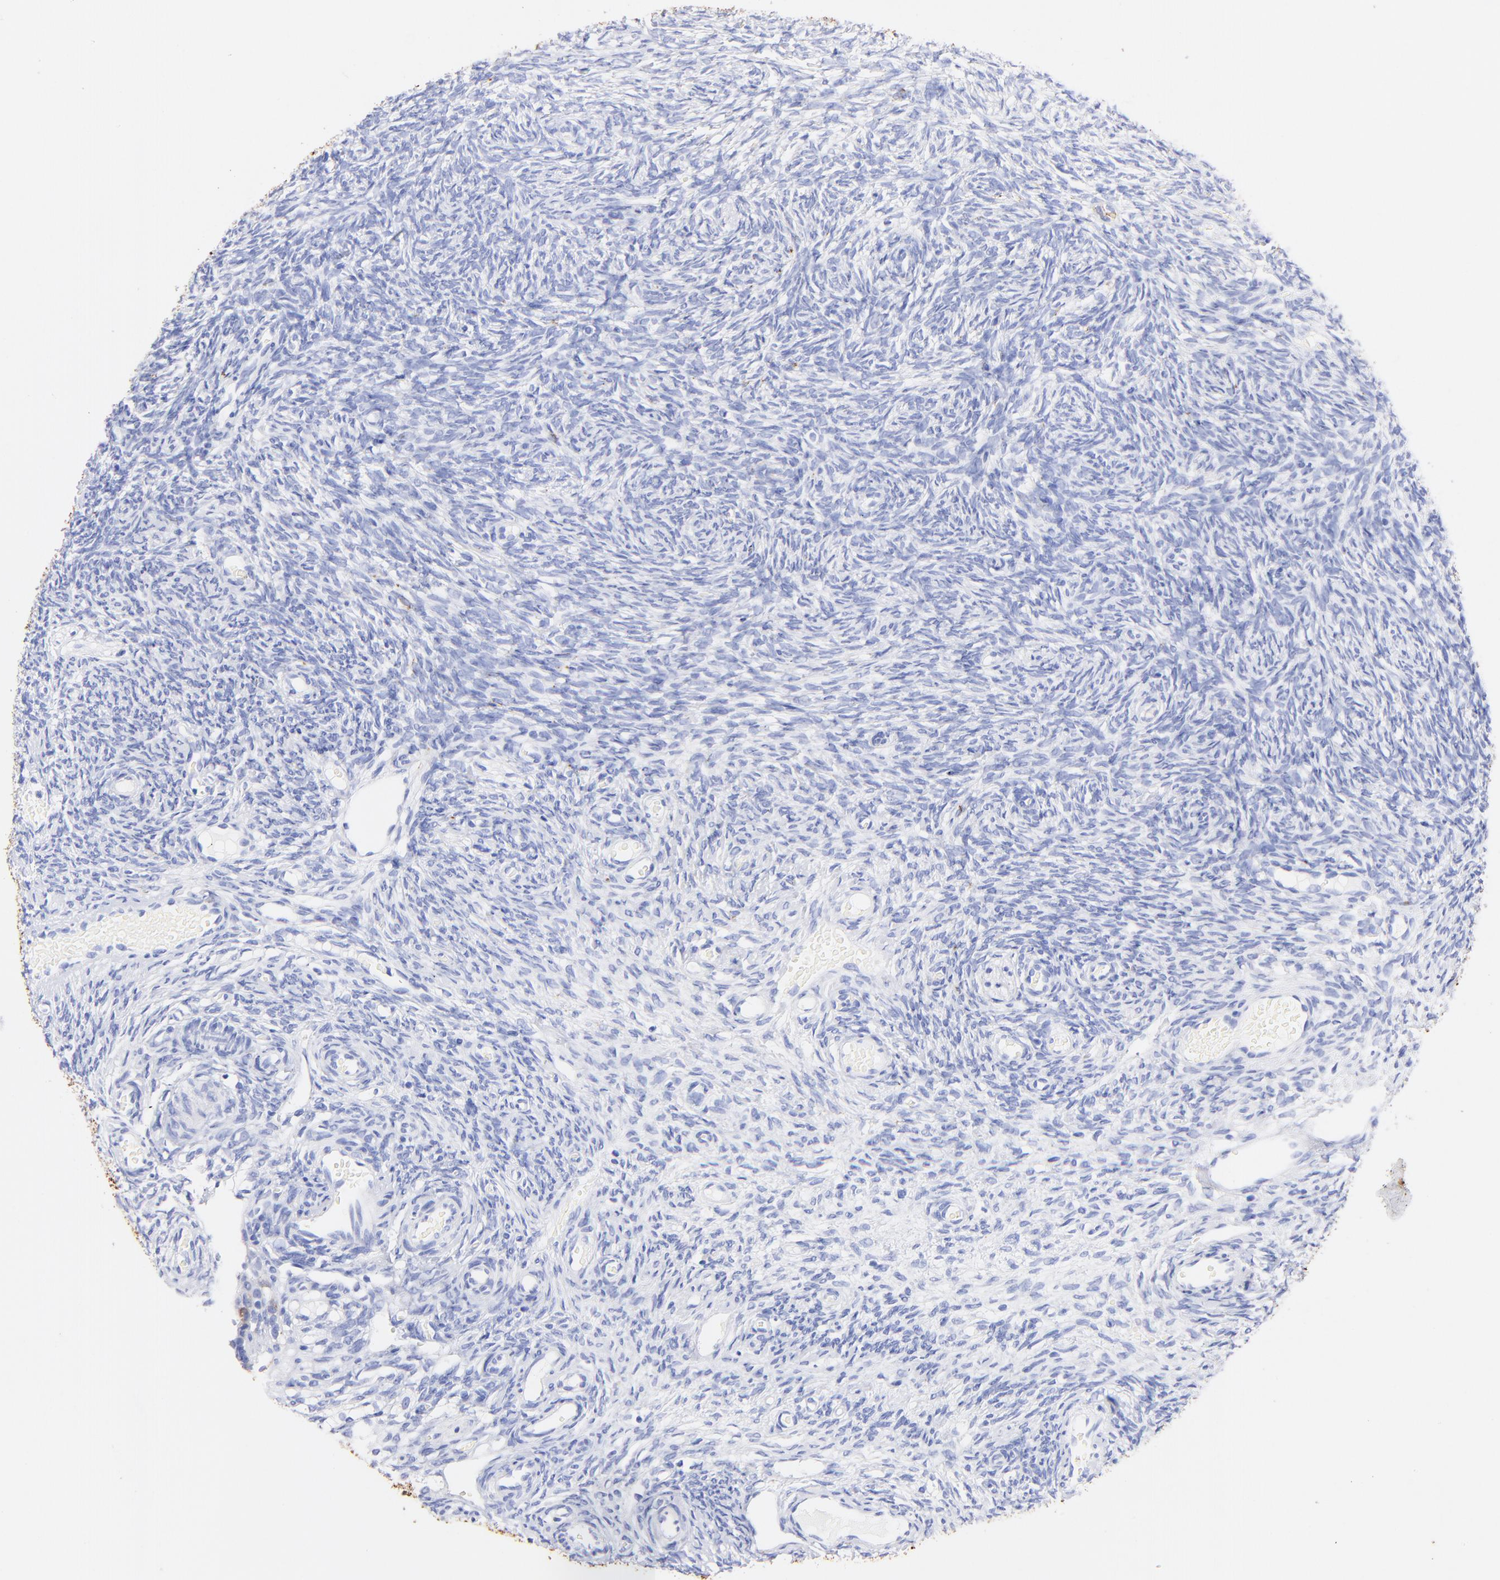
{"staining": {"intensity": "negative", "quantity": "none", "location": "none"}, "tissue": "ovary", "cell_type": "Follicle cells", "image_type": "normal", "snomed": [{"axis": "morphology", "description": "Normal tissue, NOS"}, {"axis": "topography", "description": "Ovary"}], "caption": "Immunohistochemical staining of normal ovary displays no significant expression in follicle cells.", "gene": "KRT19", "patient": {"sex": "female", "age": 35}}